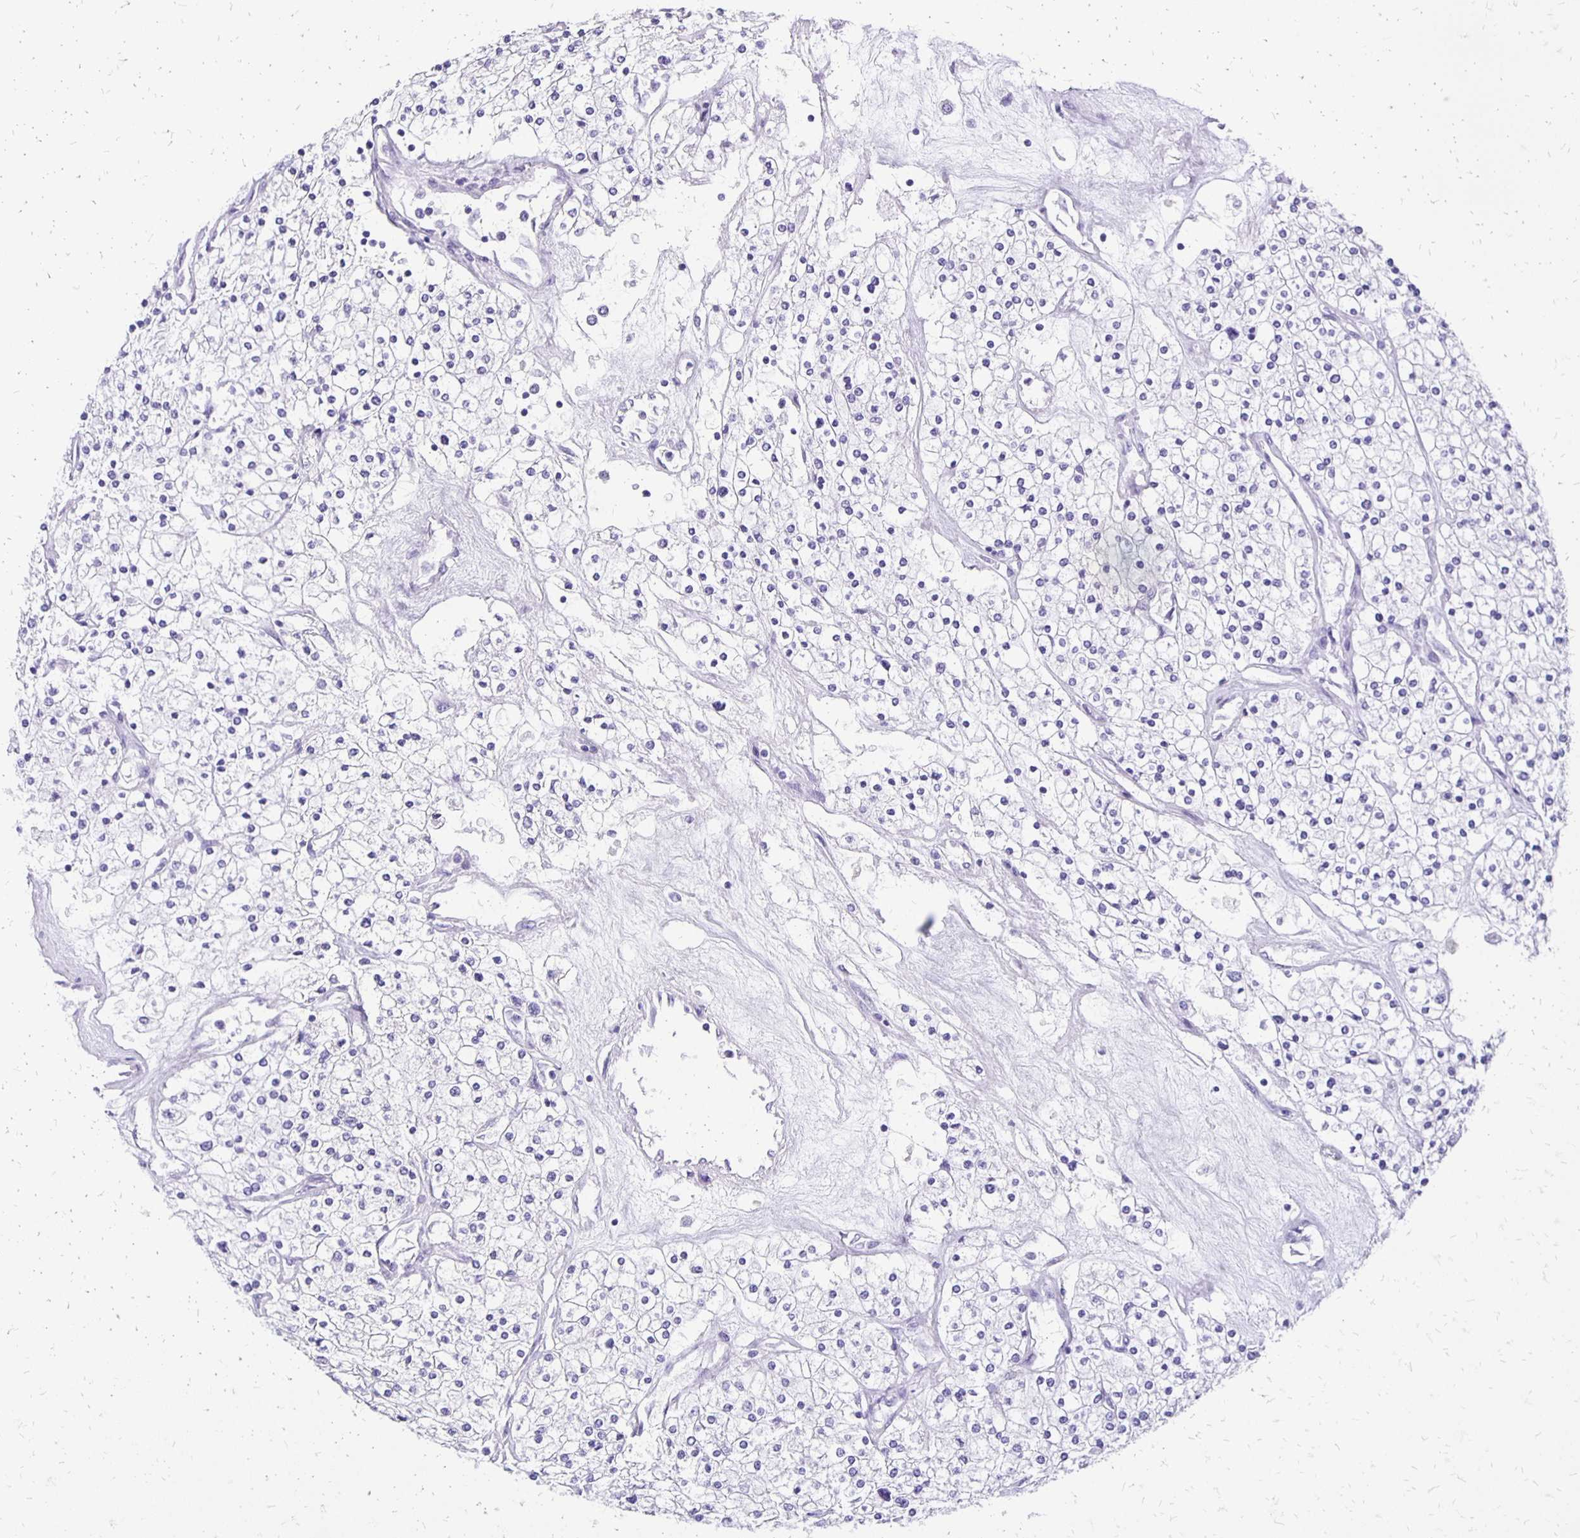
{"staining": {"intensity": "negative", "quantity": "none", "location": "none"}, "tissue": "renal cancer", "cell_type": "Tumor cells", "image_type": "cancer", "snomed": [{"axis": "morphology", "description": "Adenocarcinoma, NOS"}, {"axis": "topography", "description": "Kidney"}], "caption": "Tumor cells are negative for protein expression in human renal adenocarcinoma.", "gene": "ANKRD45", "patient": {"sex": "male", "age": 80}}